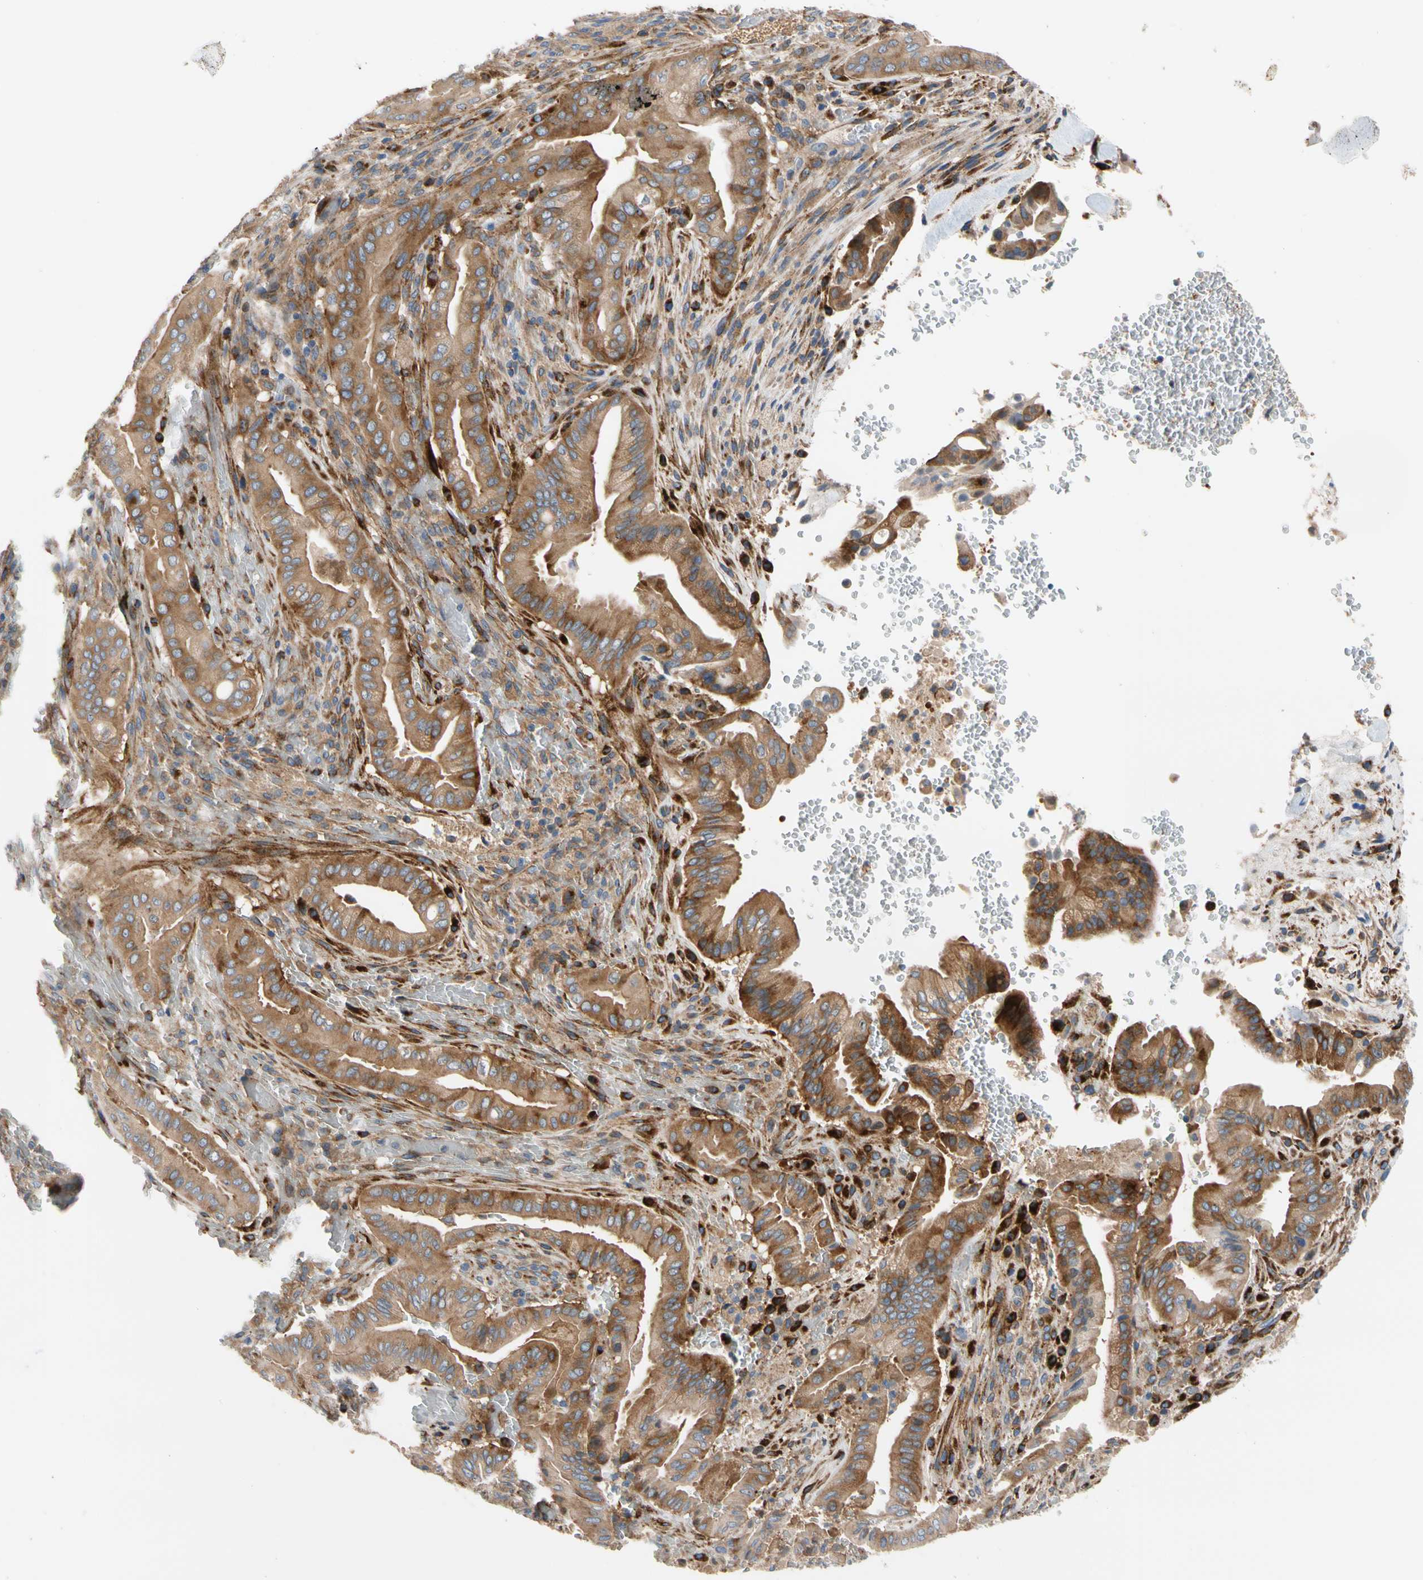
{"staining": {"intensity": "moderate", "quantity": ">75%", "location": "cytoplasmic/membranous"}, "tissue": "liver cancer", "cell_type": "Tumor cells", "image_type": "cancer", "snomed": [{"axis": "morphology", "description": "Cholangiocarcinoma"}, {"axis": "topography", "description": "Liver"}], "caption": "DAB immunohistochemical staining of liver cancer reveals moderate cytoplasmic/membranous protein staining in approximately >75% of tumor cells.", "gene": "ENTREP3", "patient": {"sex": "female", "age": 68}}